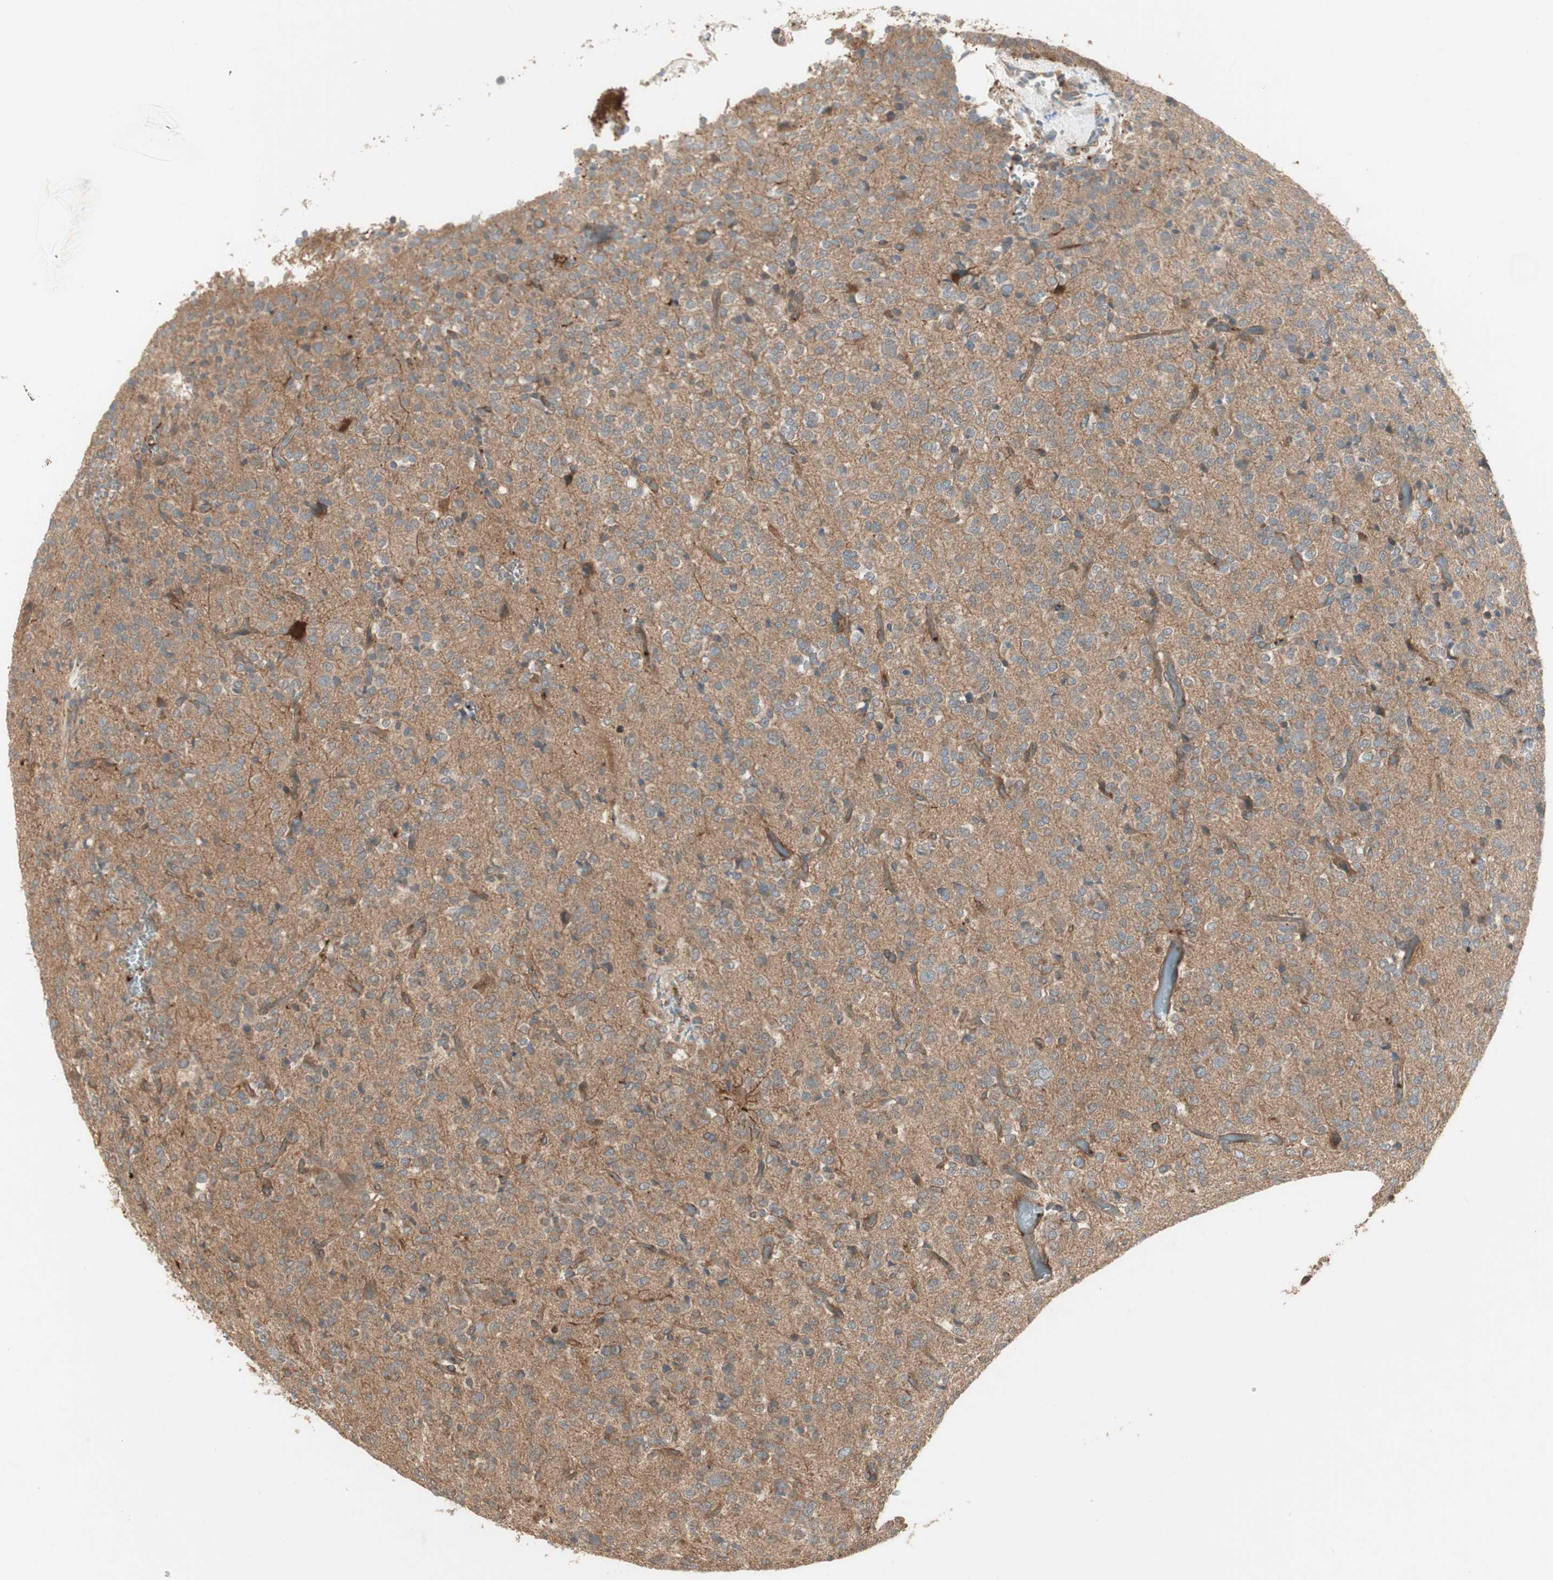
{"staining": {"intensity": "moderate", "quantity": "25%-75%", "location": "cytoplasmic/membranous"}, "tissue": "glioma", "cell_type": "Tumor cells", "image_type": "cancer", "snomed": [{"axis": "morphology", "description": "Glioma, malignant, Low grade"}, {"axis": "topography", "description": "Brain"}], "caption": "Brown immunohistochemical staining in human low-grade glioma (malignant) reveals moderate cytoplasmic/membranous staining in approximately 25%-75% of tumor cells.", "gene": "PRKG1", "patient": {"sex": "male", "age": 38}}